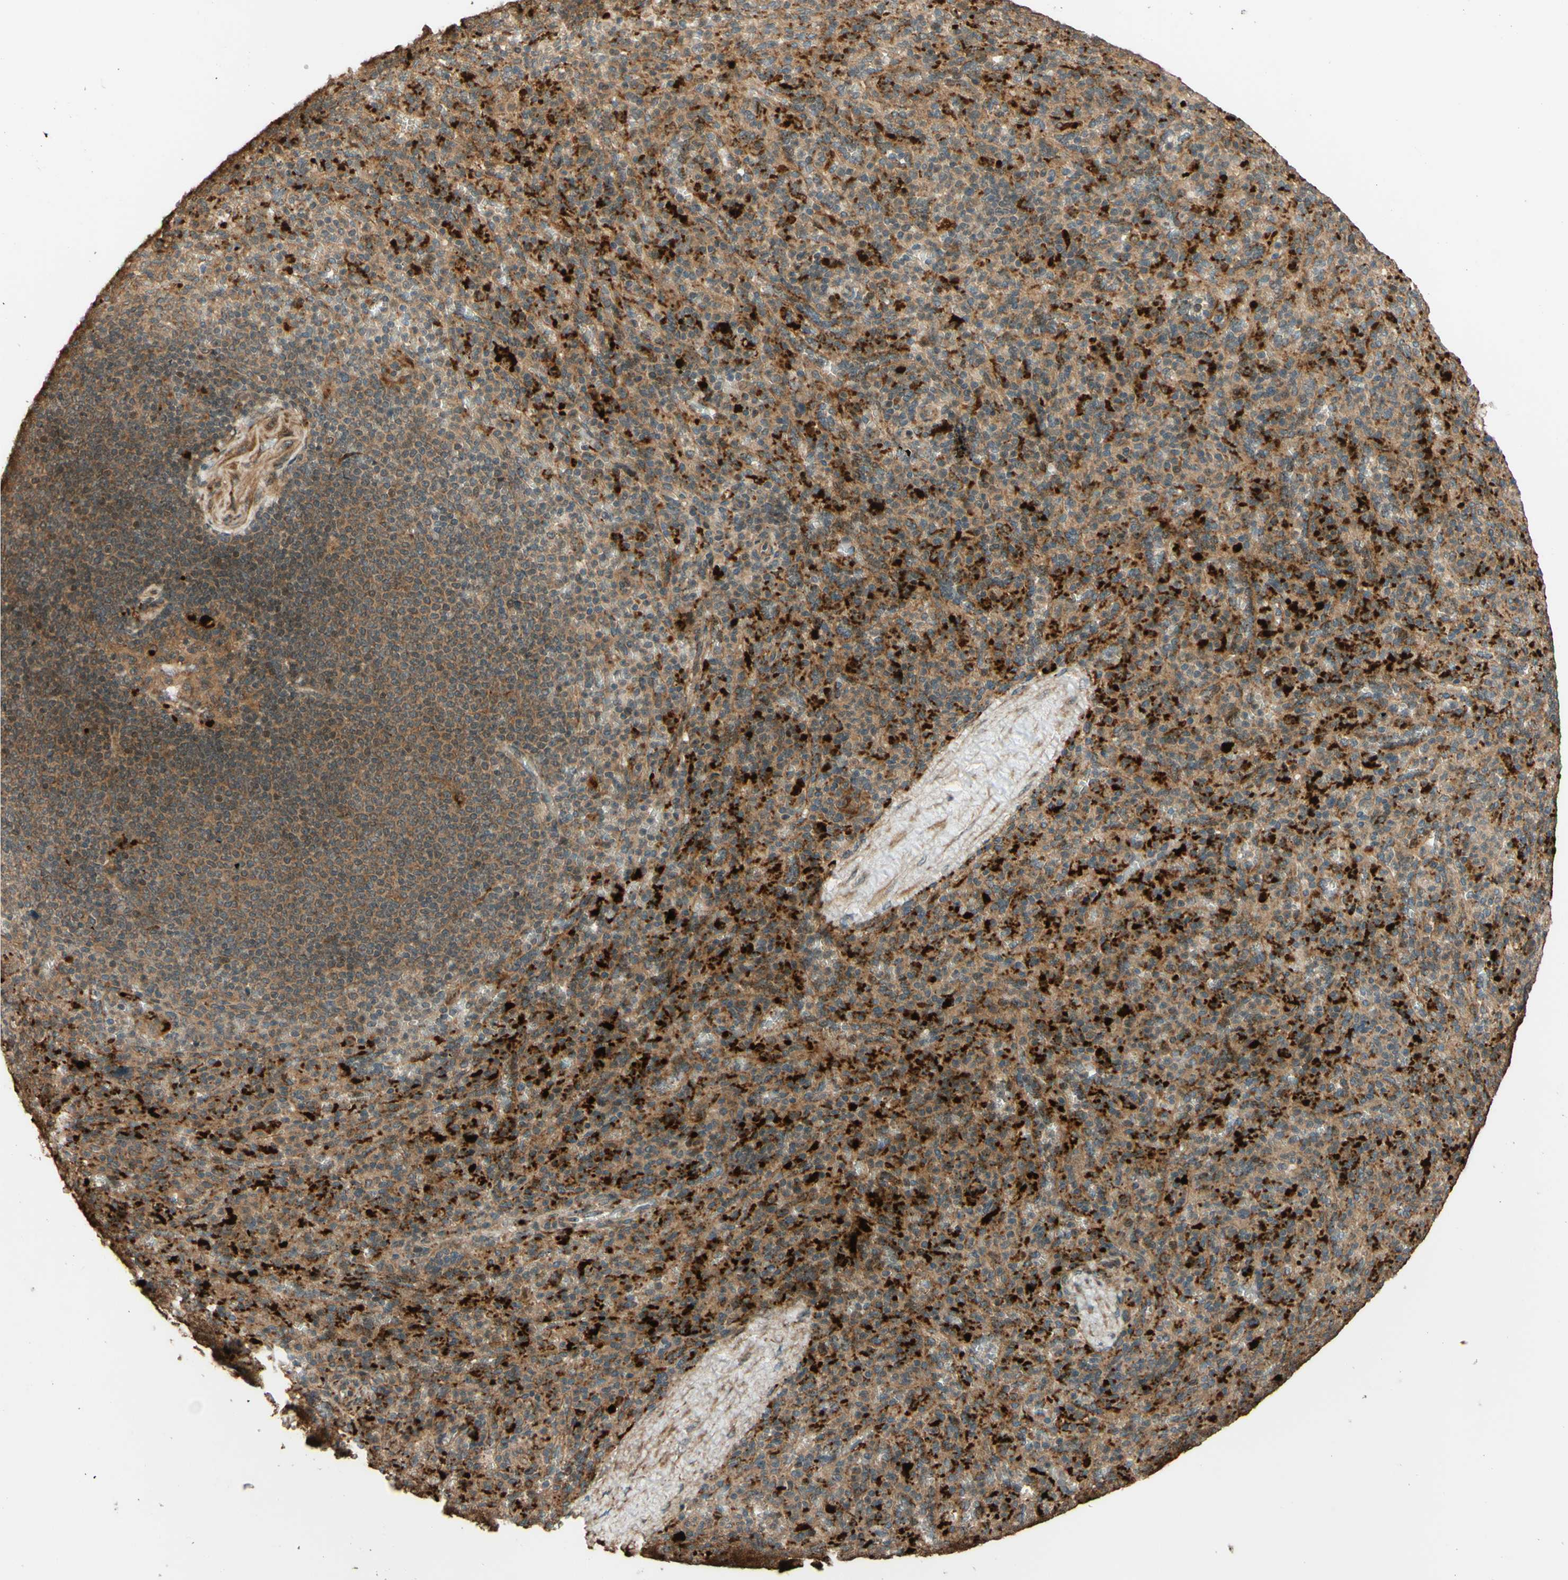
{"staining": {"intensity": "weak", "quantity": ">75%", "location": "cytoplasmic/membranous"}, "tissue": "spleen", "cell_type": "Cells in red pulp", "image_type": "normal", "snomed": [{"axis": "morphology", "description": "Normal tissue, NOS"}, {"axis": "topography", "description": "Spleen"}], "caption": "DAB immunohistochemical staining of unremarkable spleen exhibits weak cytoplasmic/membranous protein positivity in about >75% of cells in red pulp.", "gene": "RNF19A", "patient": {"sex": "male", "age": 36}}